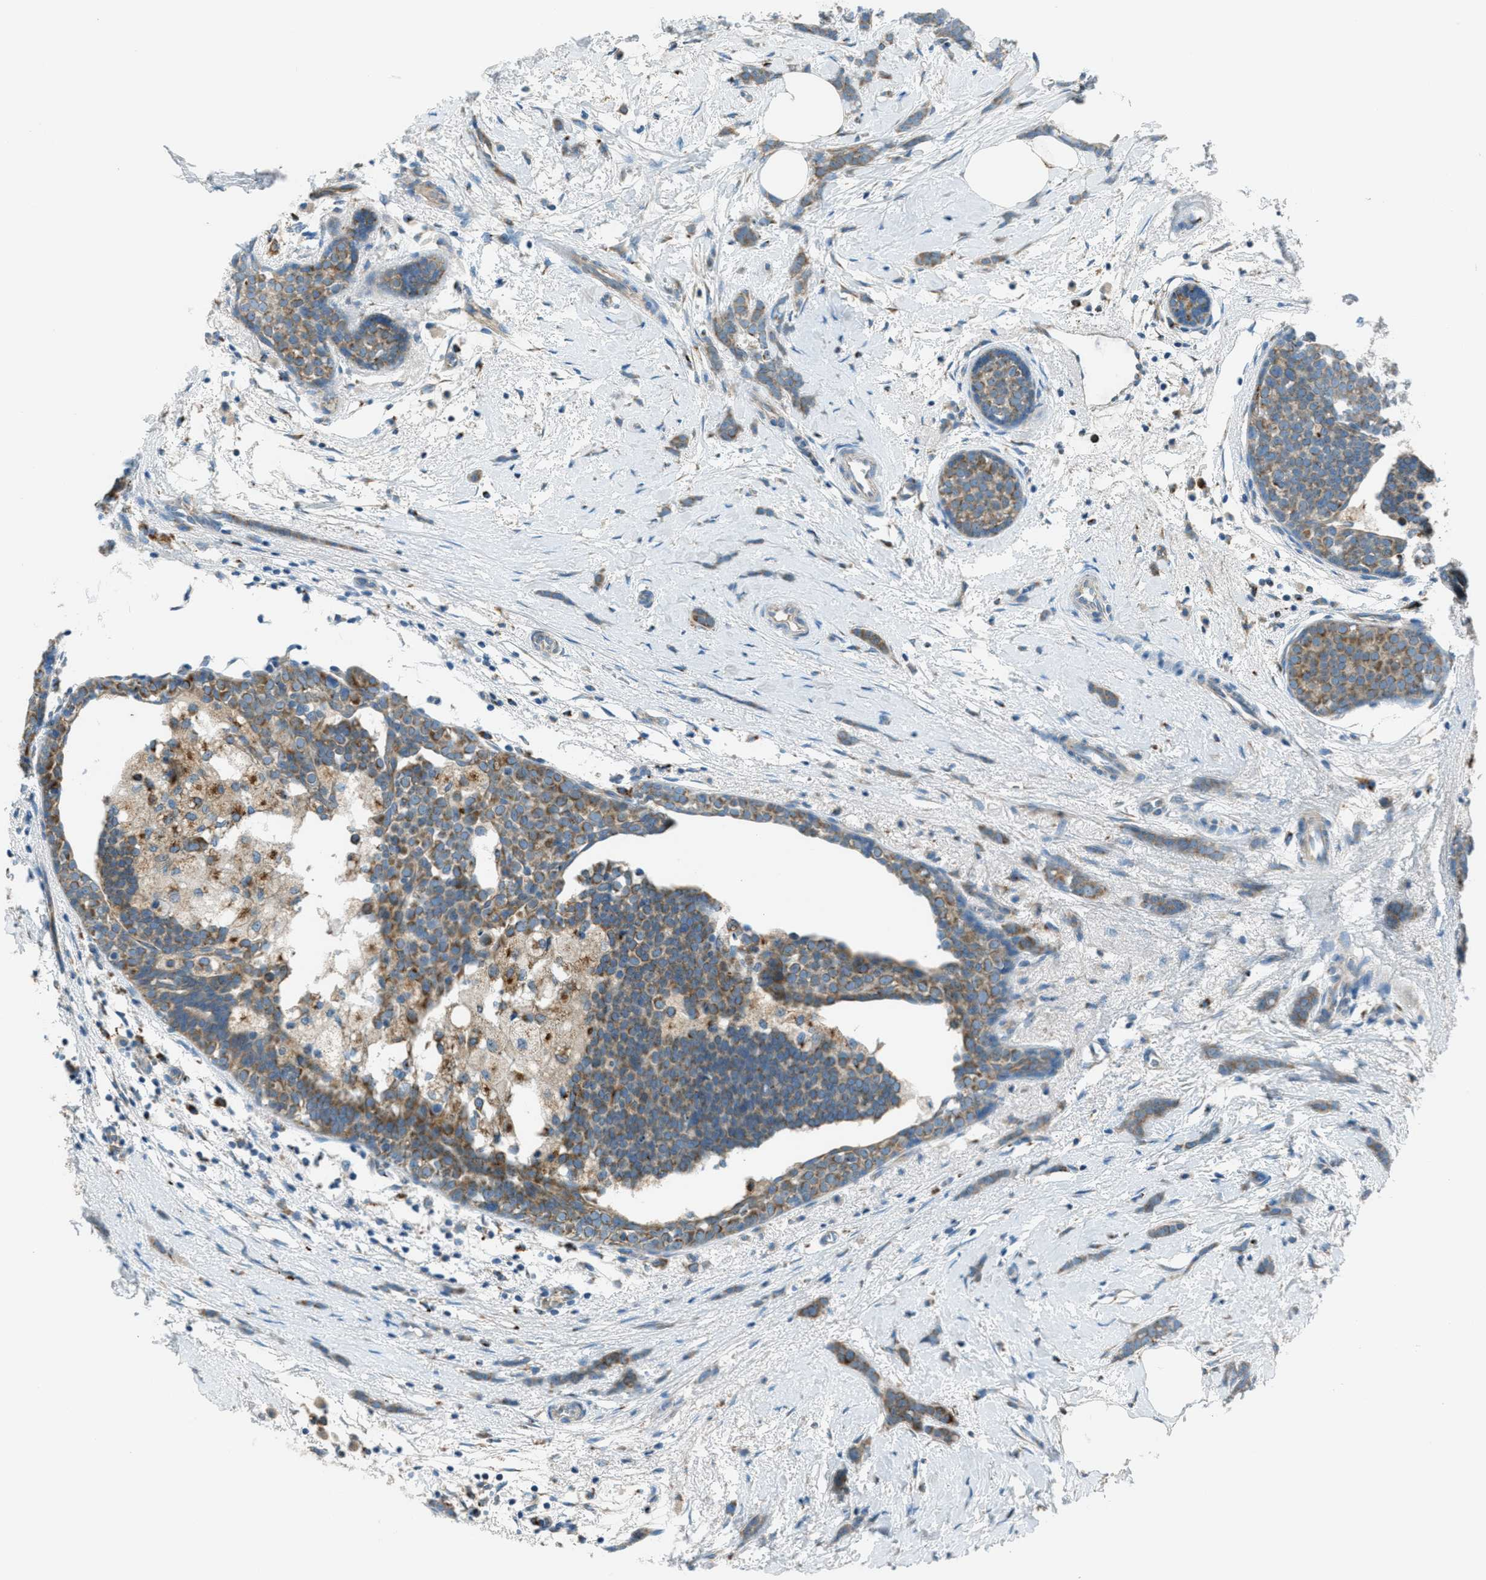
{"staining": {"intensity": "weak", "quantity": ">75%", "location": "cytoplasmic/membranous"}, "tissue": "breast cancer", "cell_type": "Tumor cells", "image_type": "cancer", "snomed": [{"axis": "morphology", "description": "Lobular carcinoma, in situ"}, {"axis": "morphology", "description": "Lobular carcinoma"}, {"axis": "topography", "description": "Breast"}], "caption": "Immunohistochemistry of breast cancer (lobular carcinoma in situ) exhibits low levels of weak cytoplasmic/membranous positivity in about >75% of tumor cells.", "gene": "BCKDK", "patient": {"sex": "female", "age": 41}}